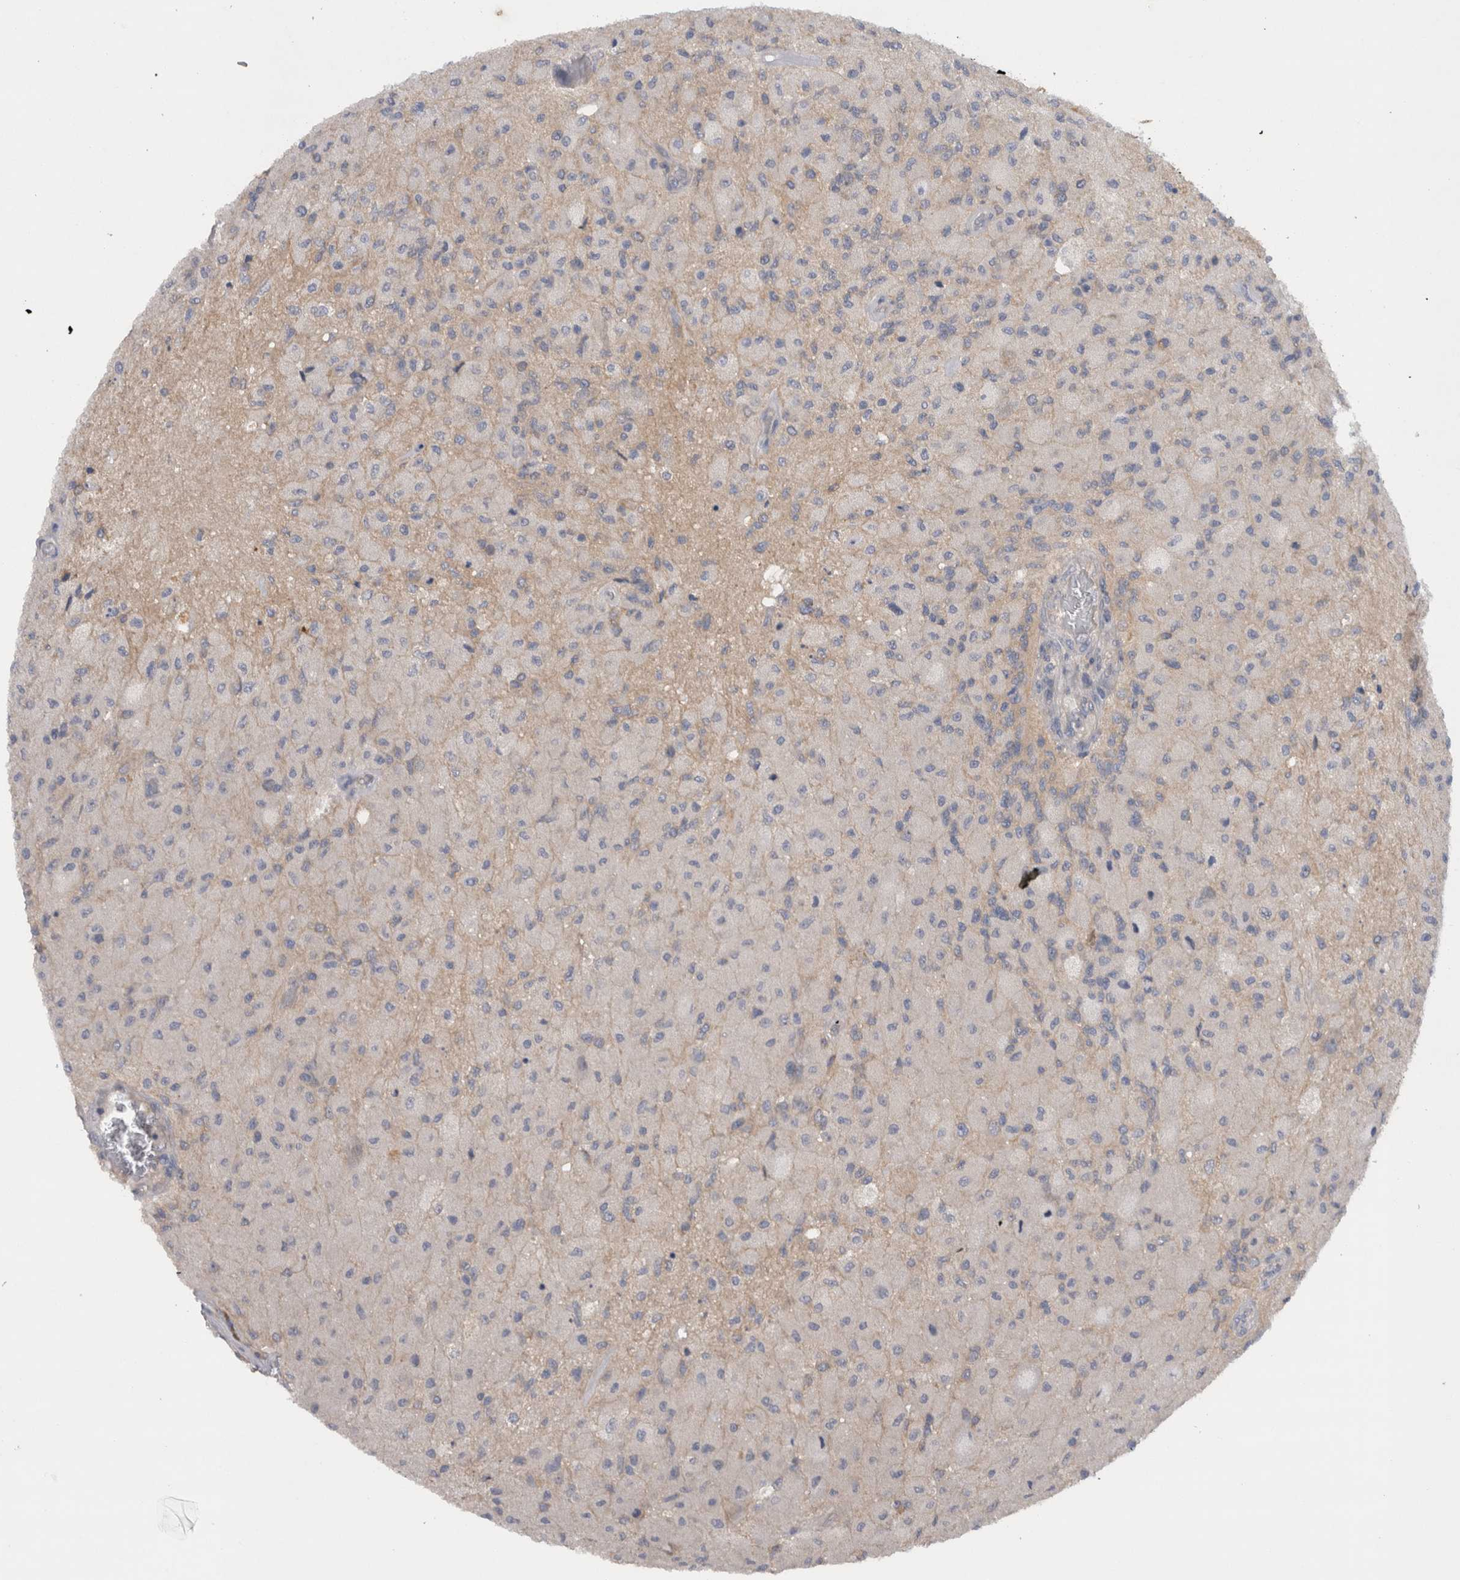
{"staining": {"intensity": "negative", "quantity": "none", "location": "none"}, "tissue": "glioma", "cell_type": "Tumor cells", "image_type": "cancer", "snomed": [{"axis": "morphology", "description": "Normal tissue, NOS"}, {"axis": "morphology", "description": "Glioma, malignant, High grade"}, {"axis": "topography", "description": "Cerebral cortex"}], "caption": "IHC histopathology image of human glioma stained for a protein (brown), which demonstrates no expression in tumor cells.", "gene": "SCARA5", "patient": {"sex": "male", "age": 77}}